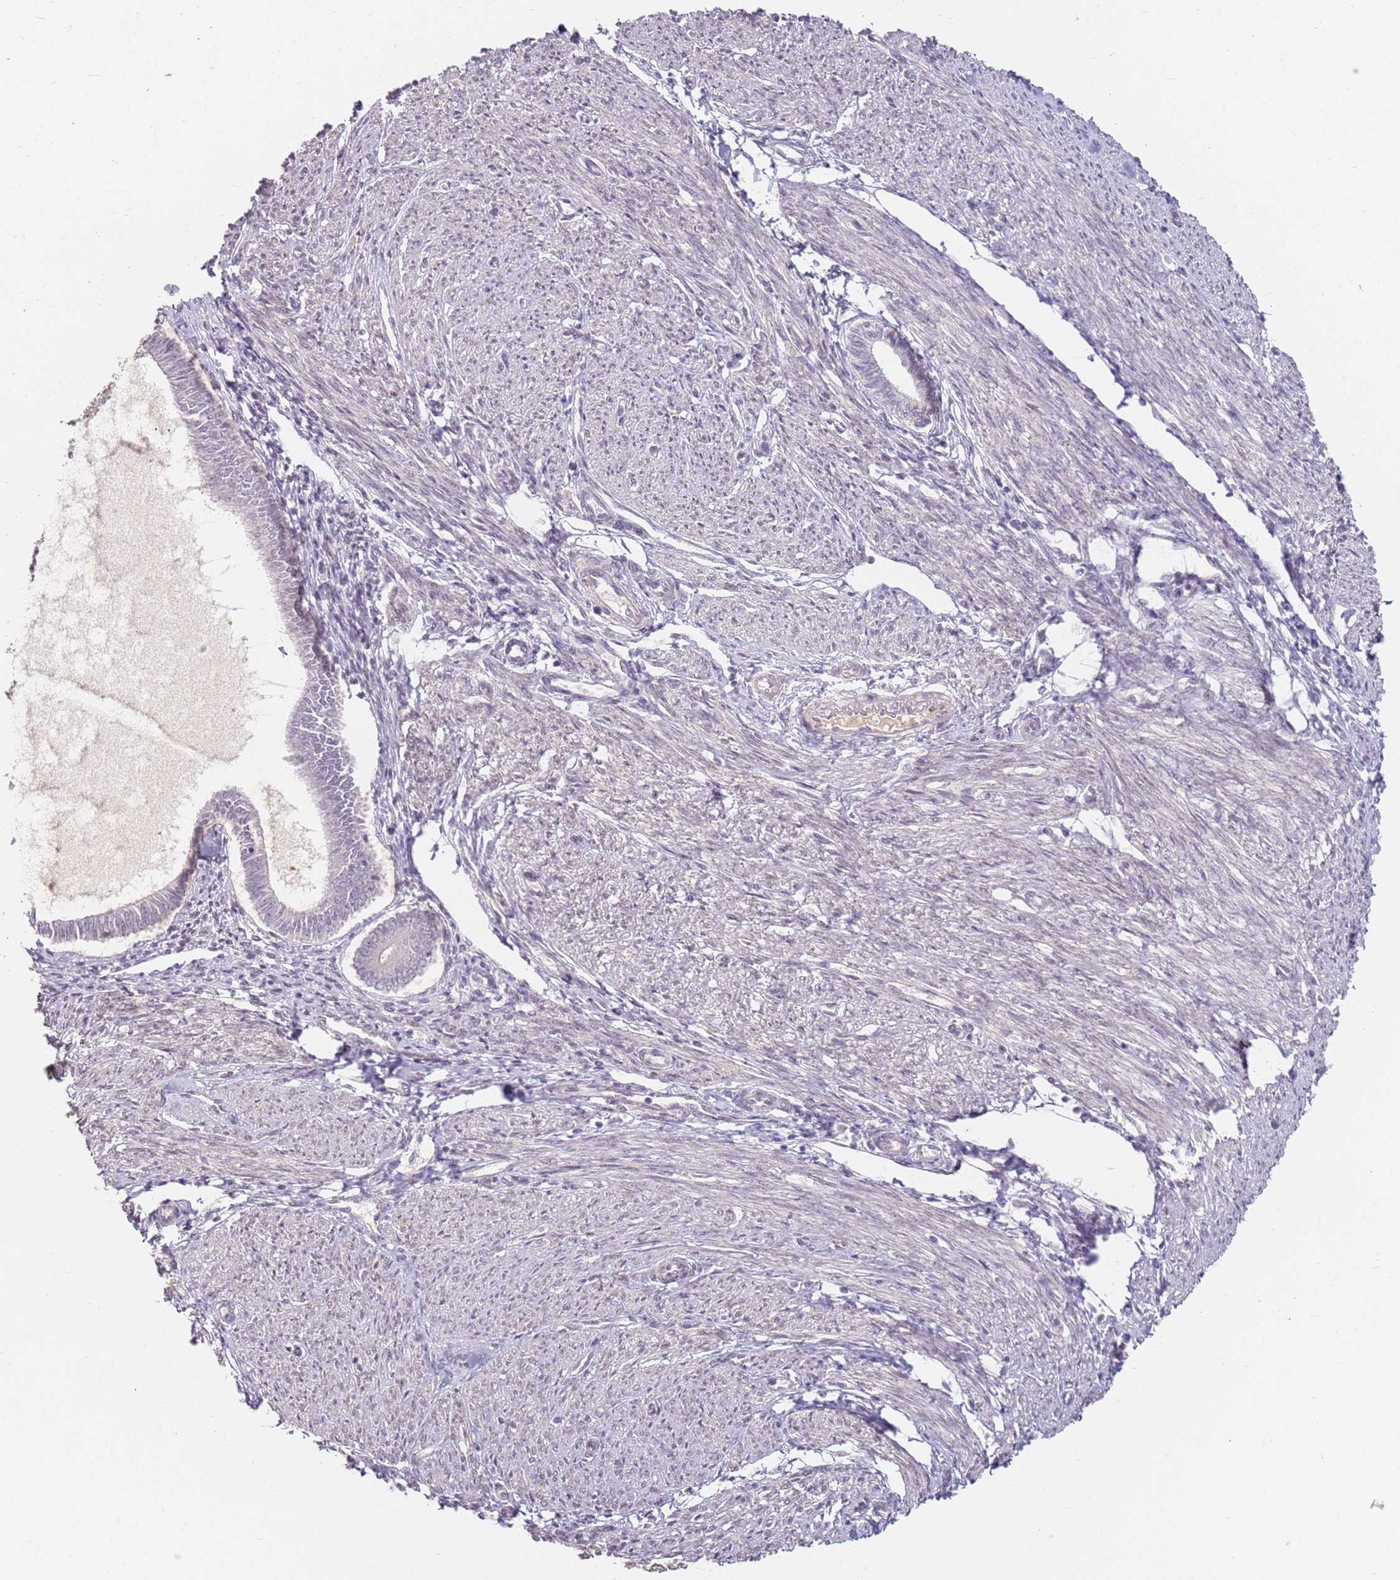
{"staining": {"intensity": "negative", "quantity": "none", "location": "none"}, "tissue": "endometrial cancer", "cell_type": "Tumor cells", "image_type": "cancer", "snomed": [{"axis": "morphology", "description": "Adenocarcinoma, NOS"}, {"axis": "topography", "description": "Endometrium"}], "caption": "Photomicrograph shows no protein expression in tumor cells of endometrial adenocarcinoma tissue.", "gene": "WDR93", "patient": {"sex": "female", "age": 58}}